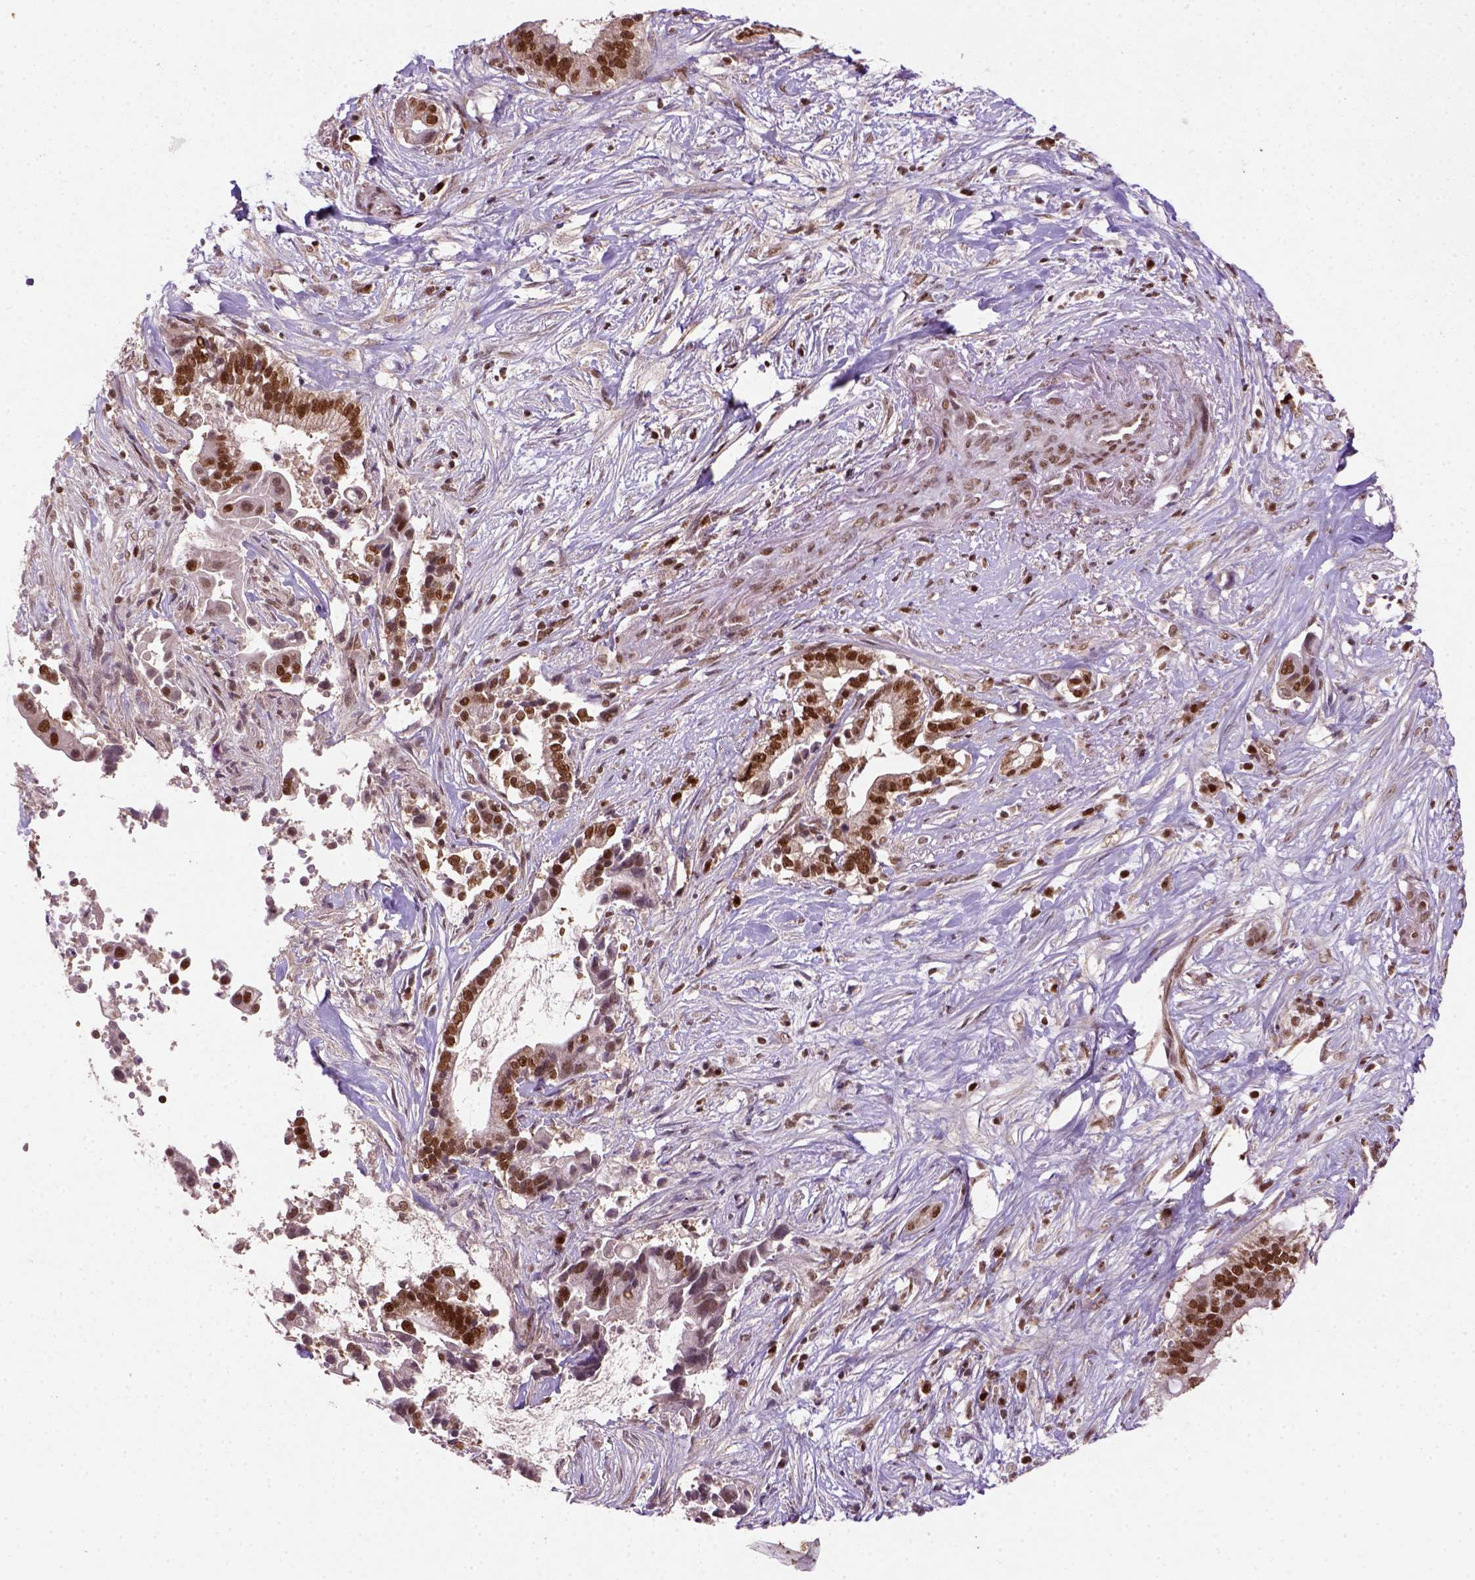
{"staining": {"intensity": "strong", "quantity": ">75%", "location": "nuclear"}, "tissue": "pancreatic cancer", "cell_type": "Tumor cells", "image_type": "cancer", "snomed": [{"axis": "morphology", "description": "Adenocarcinoma, NOS"}, {"axis": "topography", "description": "Pancreas"}], "caption": "The photomicrograph displays a brown stain indicating the presence of a protein in the nuclear of tumor cells in pancreatic cancer (adenocarcinoma).", "gene": "MGMT", "patient": {"sex": "male", "age": 61}}